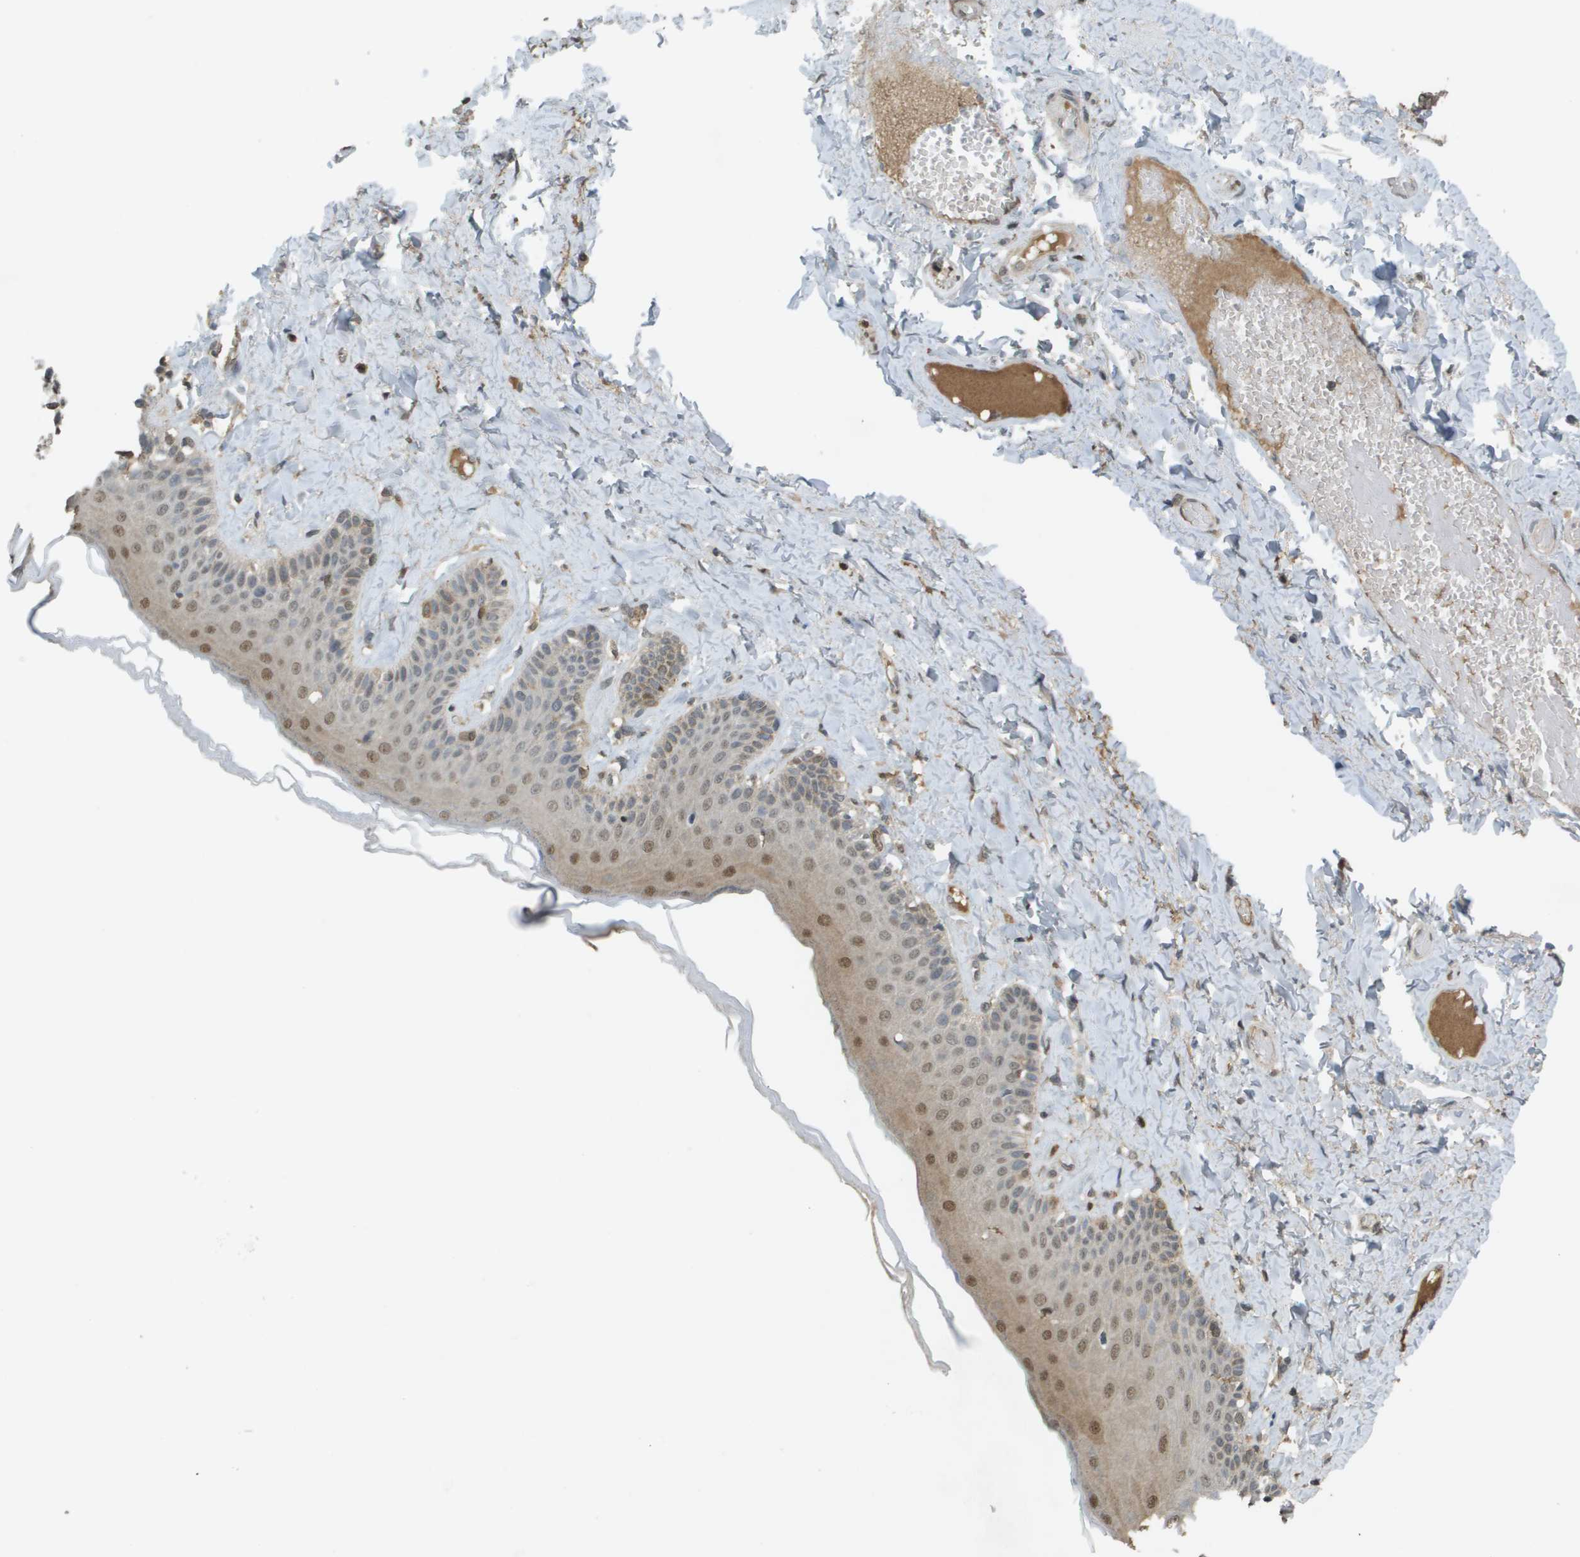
{"staining": {"intensity": "moderate", "quantity": "25%-75%", "location": "nuclear"}, "tissue": "skin", "cell_type": "Epidermal cells", "image_type": "normal", "snomed": [{"axis": "morphology", "description": "Normal tissue, NOS"}, {"axis": "topography", "description": "Anal"}], "caption": "A high-resolution image shows immunohistochemistry staining of unremarkable skin, which demonstrates moderate nuclear staining in about 25%-75% of epidermal cells. (DAB (3,3'-diaminobenzidine) IHC with brightfield microscopy, high magnification).", "gene": "NDRG2", "patient": {"sex": "male", "age": 69}}